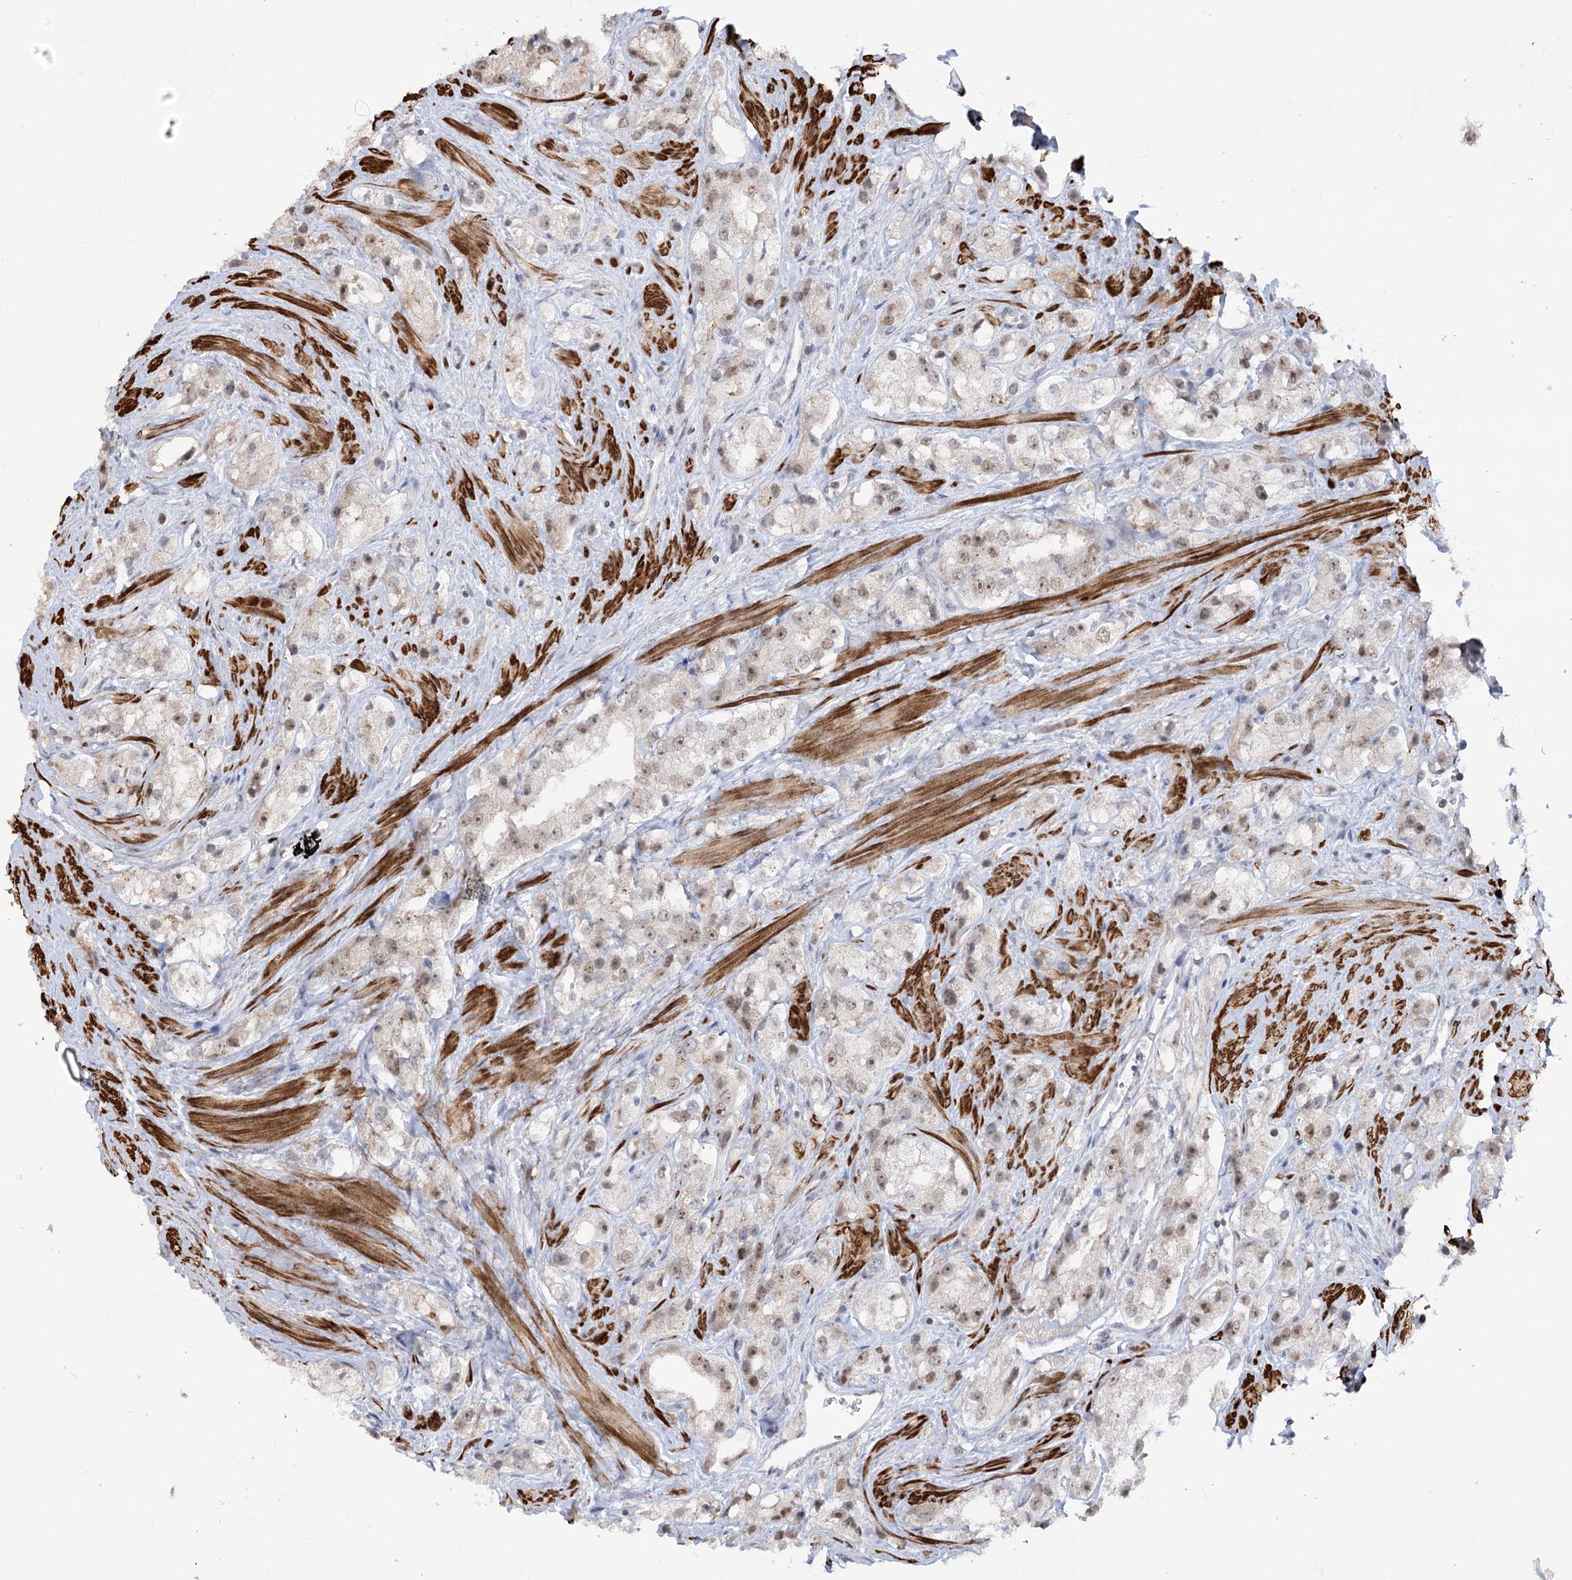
{"staining": {"intensity": "weak", "quantity": "25%-75%", "location": "nuclear"}, "tissue": "prostate cancer", "cell_type": "Tumor cells", "image_type": "cancer", "snomed": [{"axis": "morphology", "description": "Adenocarcinoma, NOS"}, {"axis": "topography", "description": "Prostate"}], "caption": "Immunohistochemical staining of human prostate cancer reveals low levels of weak nuclear protein staining in about 25%-75% of tumor cells.", "gene": "ZSCAN23", "patient": {"sex": "male", "age": 79}}